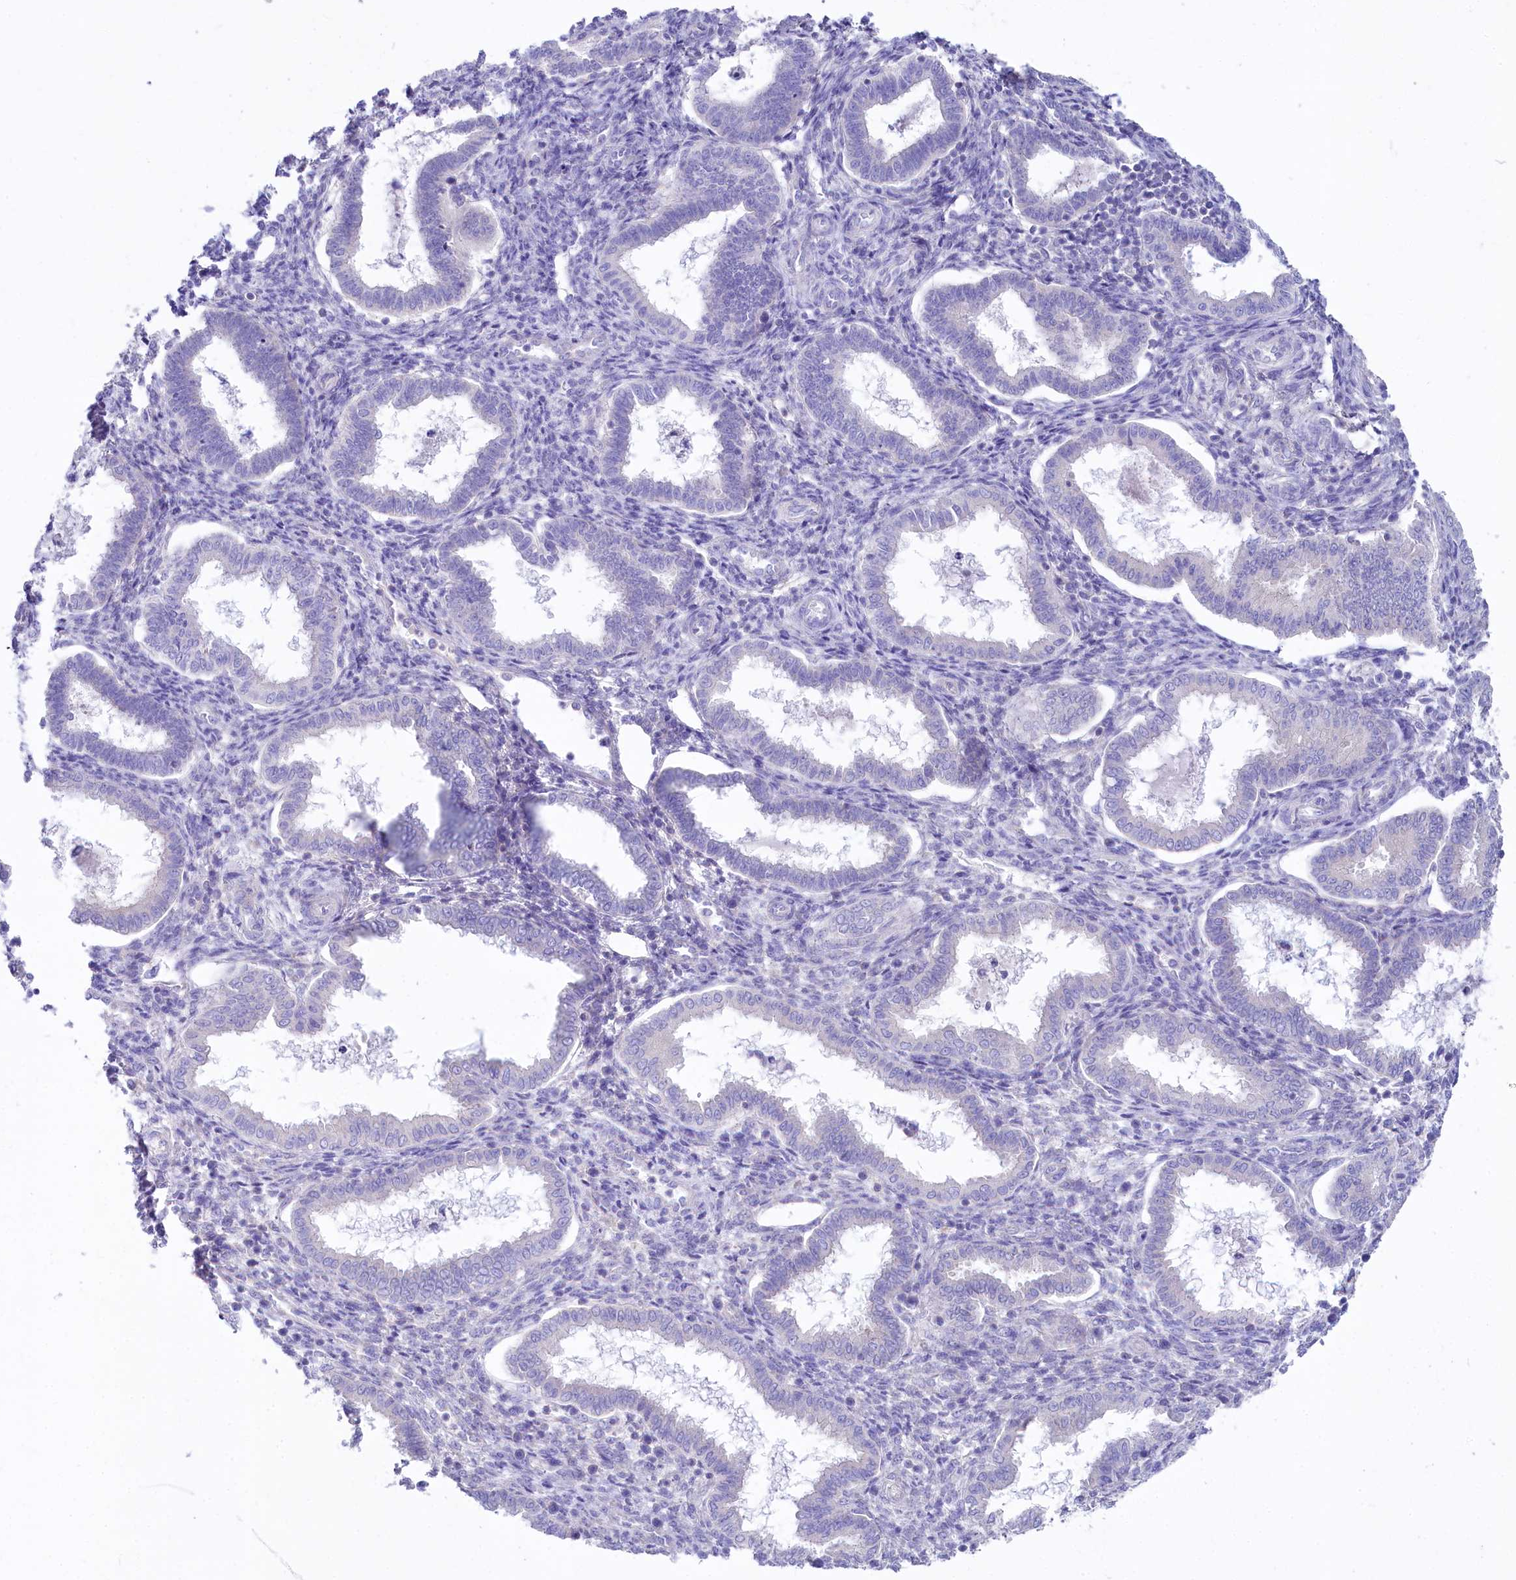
{"staining": {"intensity": "negative", "quantity": "none", "location": "none"}, "tissue": "endometrium", "cell_type": "Cells in endometrial stroma", "image_type": "normal", "snomed": [{"axis": "morphology", "description": "Normal tissue, NOS"}, {"axis": "topography", "description": "Endometrium"}], "caption": "Immunohistochemistry micrograph of unremarkable endometrium stained for a protein (brown), which exhibits no positivity in cells in endometrial stroma.", "gene": "VPS26B", "patient": {"sex": "female", "age": 24}}